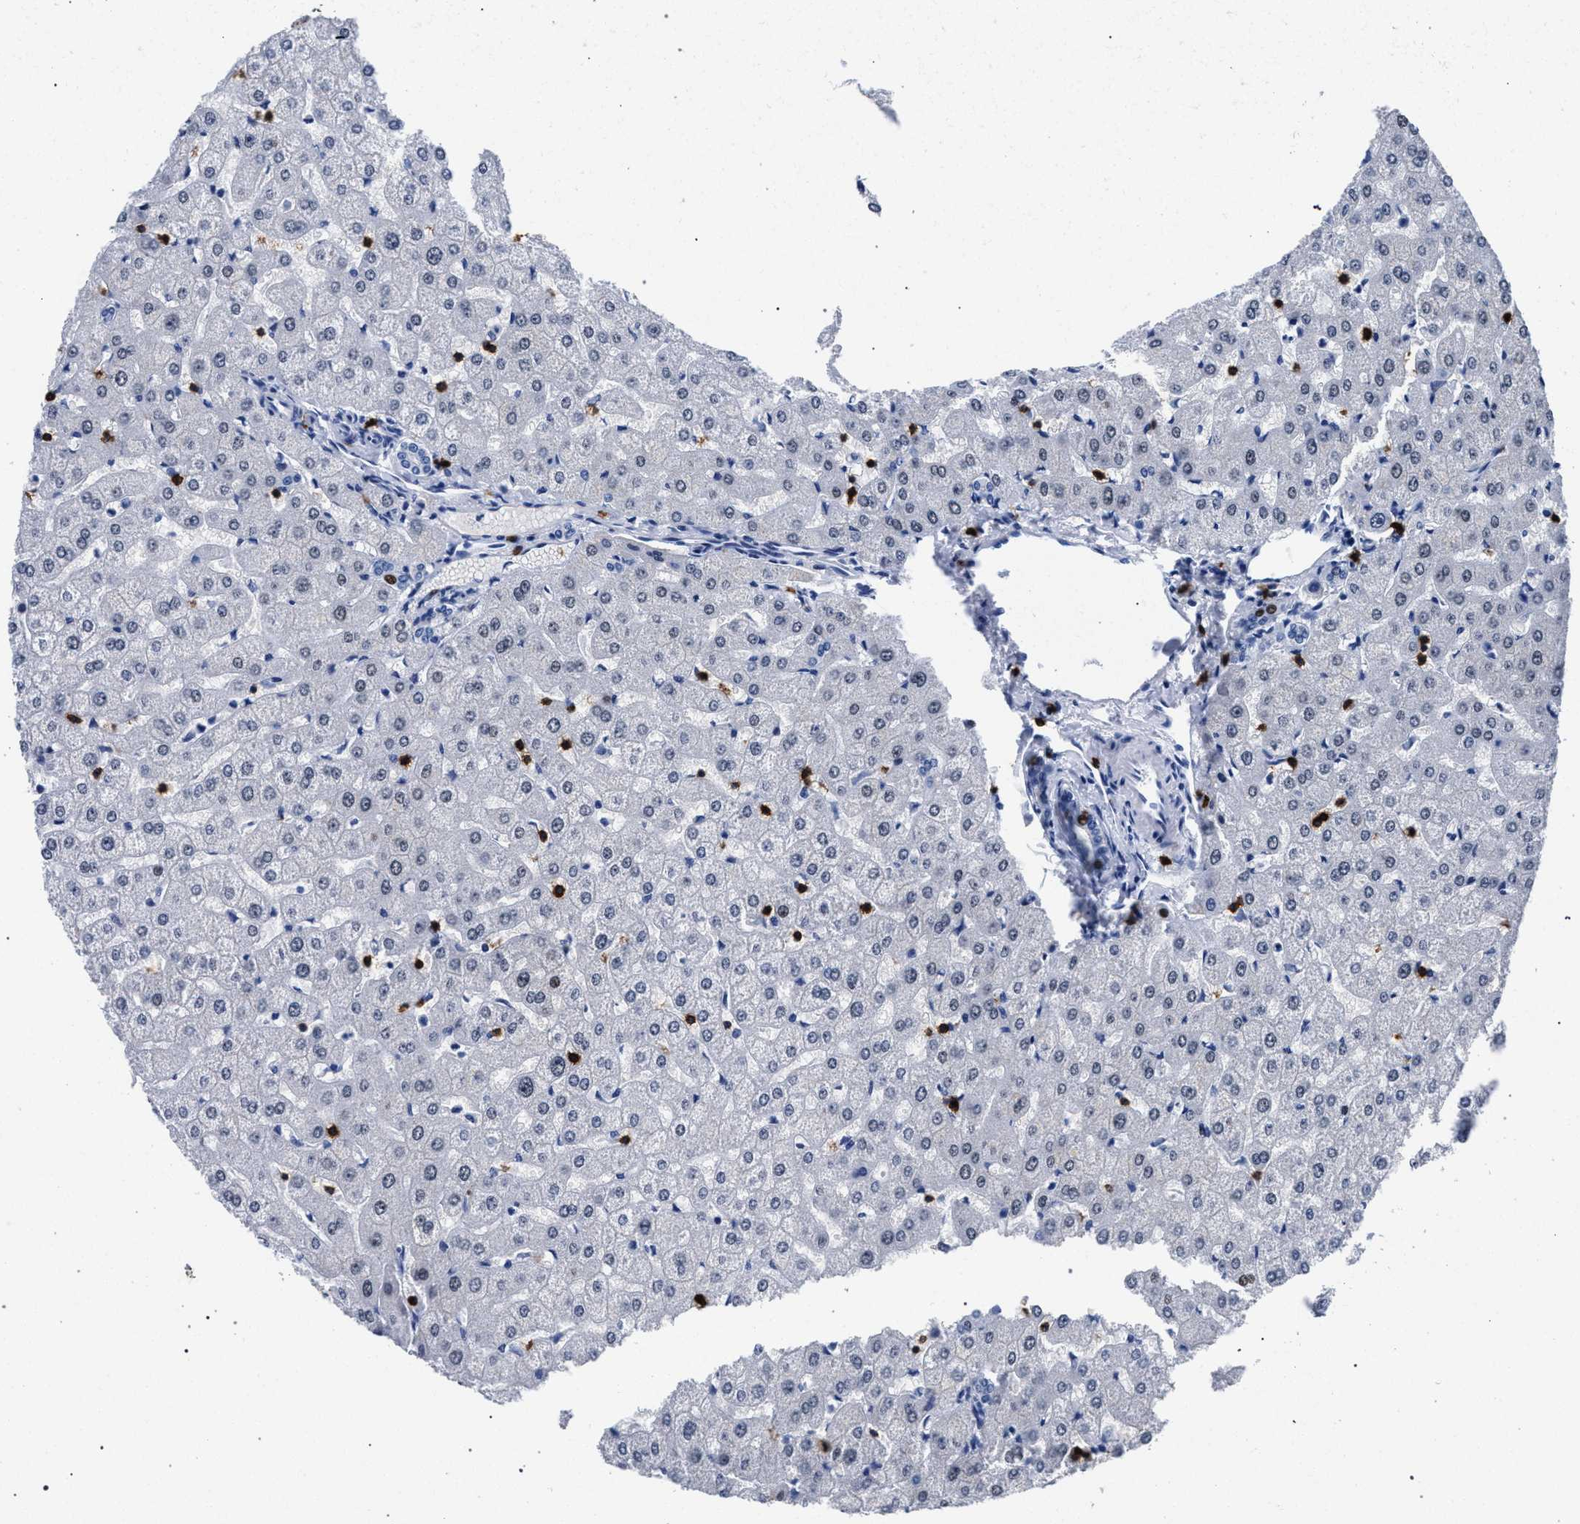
{"staining": {"intensity": "negative", "quantity": "none", "location": "none"}, "tissue": "liver", "cell_type": "Cholangiocytes", "image_type": "normal", "snomed": [{"axis": "morphology", "description": "Normal tissue, NOS"}, {"axis": "morphology", "description": "Fibrosis, NOS"}, {"axis": "topography", "description": "Liver"}], "caption": "Normal liver was stained to show a protein in brown. There is no significant positivity in cholangiocytes.", "gene": "KLRK1", "patient": {"sex": "female", "age": 29}}